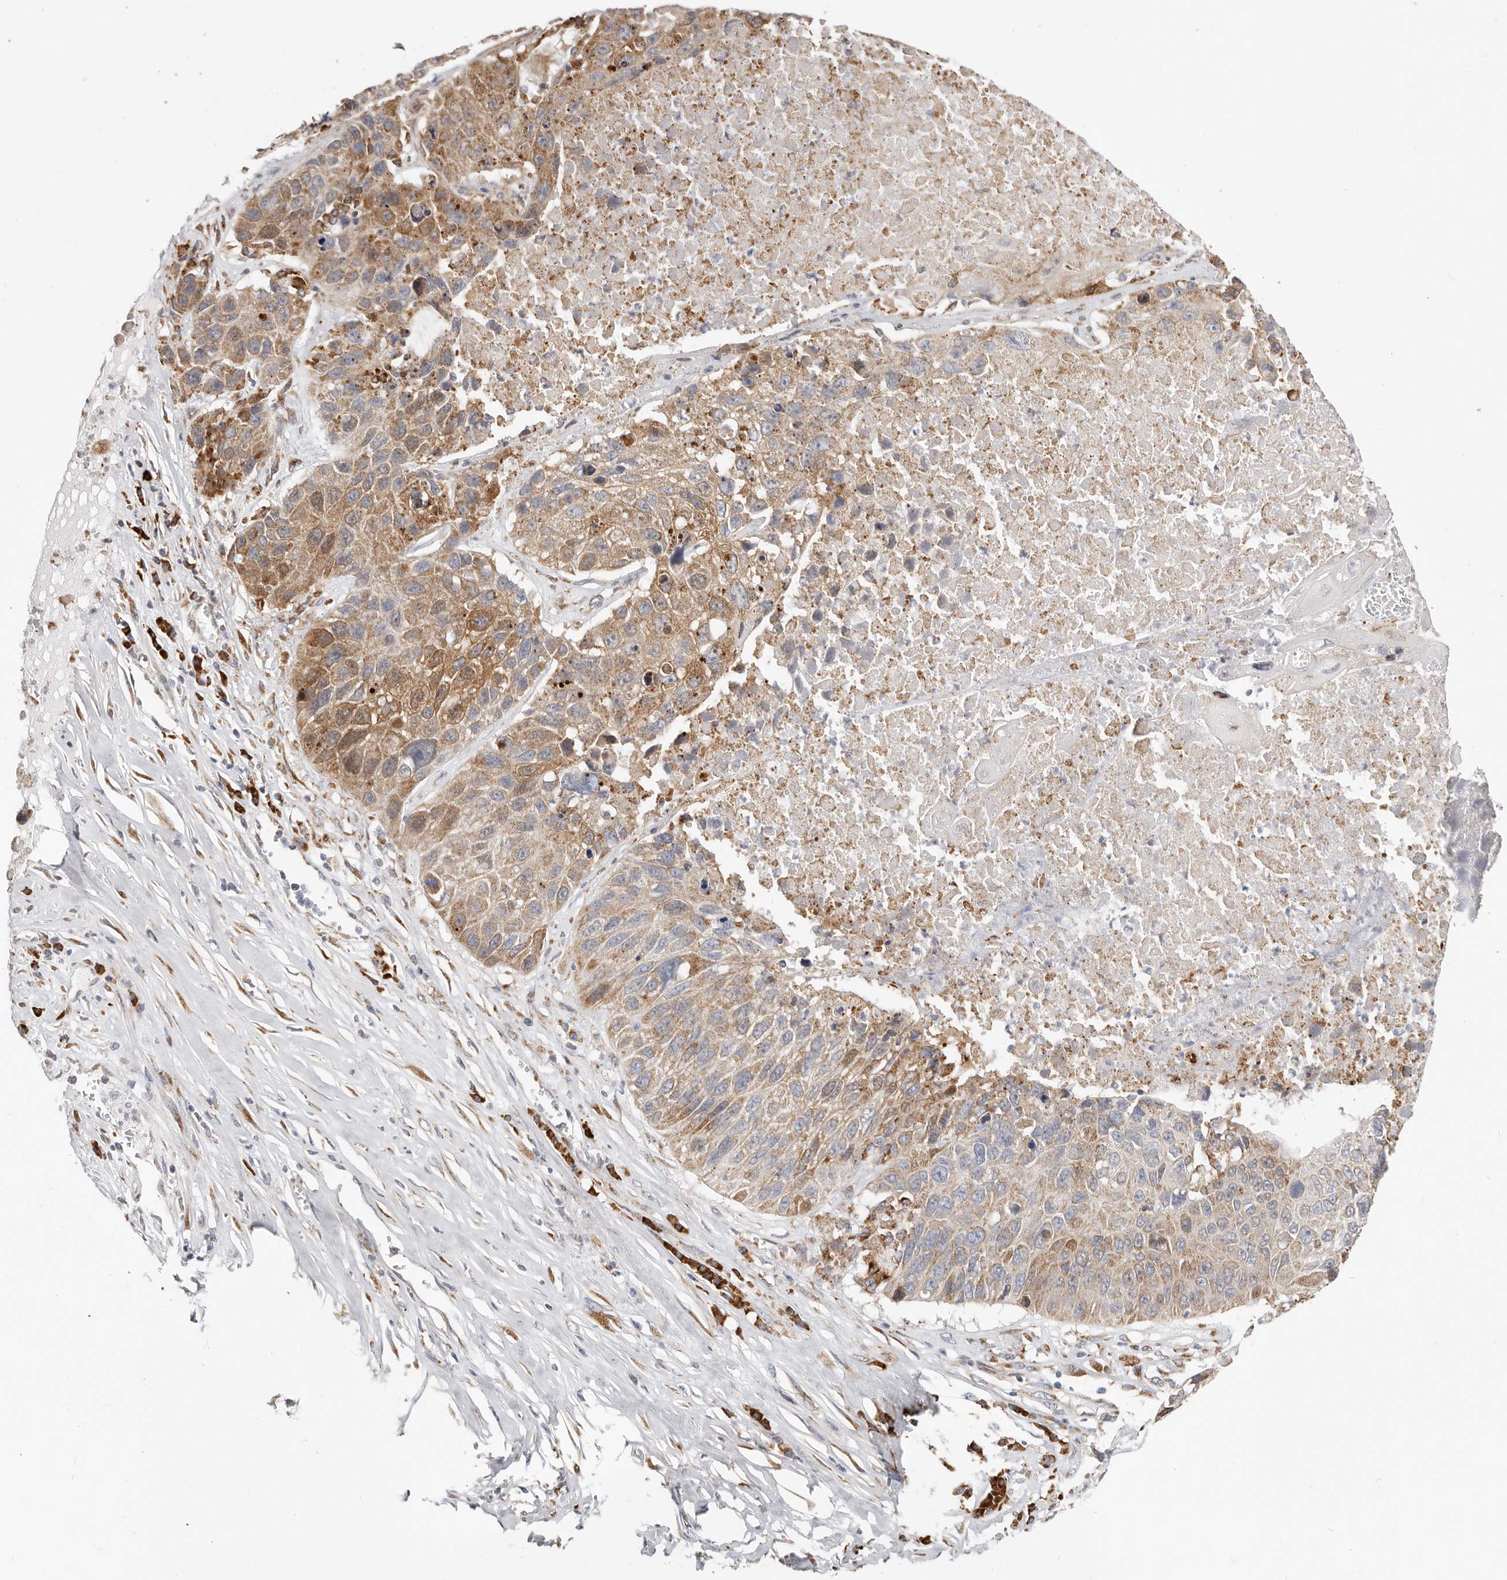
{"staining": {"intensity": "moderate", "quantity": ">75%", "location": "cytoplasmic/membranous"}, "tissue": "lung cancer", "cell_type": "Tumor cells", "image_type": "cancer", "snomed": [{"axis": "morphology", "description": "Squamous cell carcinoma, NOS"}, {"axis": "topography", "description": "Lung"}], "caption": "Protein staining shows moderate cytoplasmic/membranous positivity in about >75% of tumor cells in squamous cell carcinoma (lung).", "gene": "IL32", "patient": {"sex": "male", "age": 61}}